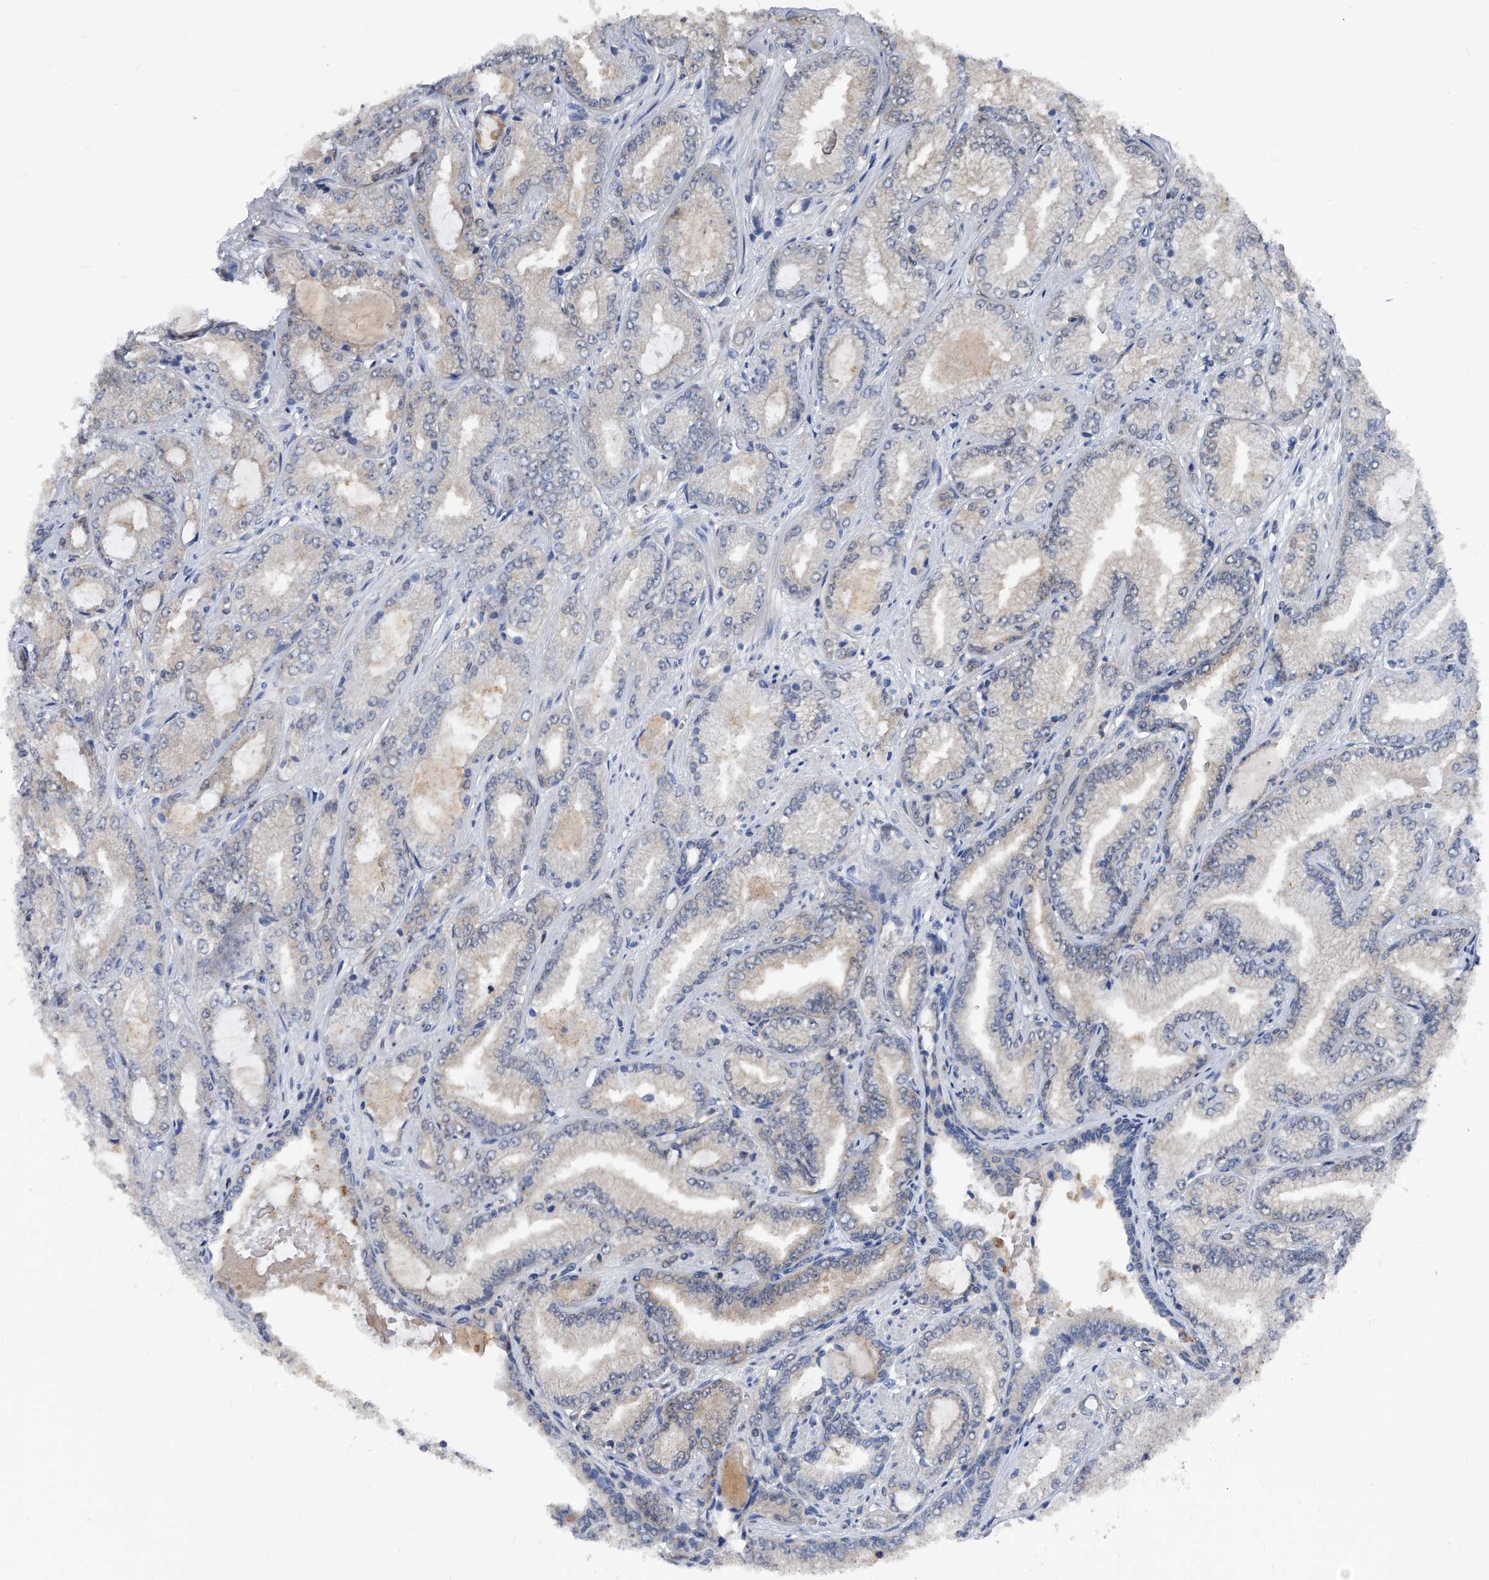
{"staining": {"intensity": "weak", "quantity": ">75%", "location": "cytoplasmic/membranous"}, "tissue": "prostate cancer", "cell_type": "Tumor cells", "image_type": "cancer", "snomed": [{"axis": "morphology", "description": "Adenocarcinoma, High grade"}, {"axis": "topography", "description": "Prostate"}], "caption": "High-grade adenocarcinoma (prostate) was stained to show a protein in brown. There is low levels of weak cytoplasmic/membranous staining in about >75% of tumor cells.", "gene": "MAP2K6", "patient": {"sex": "male", "age": 71}}